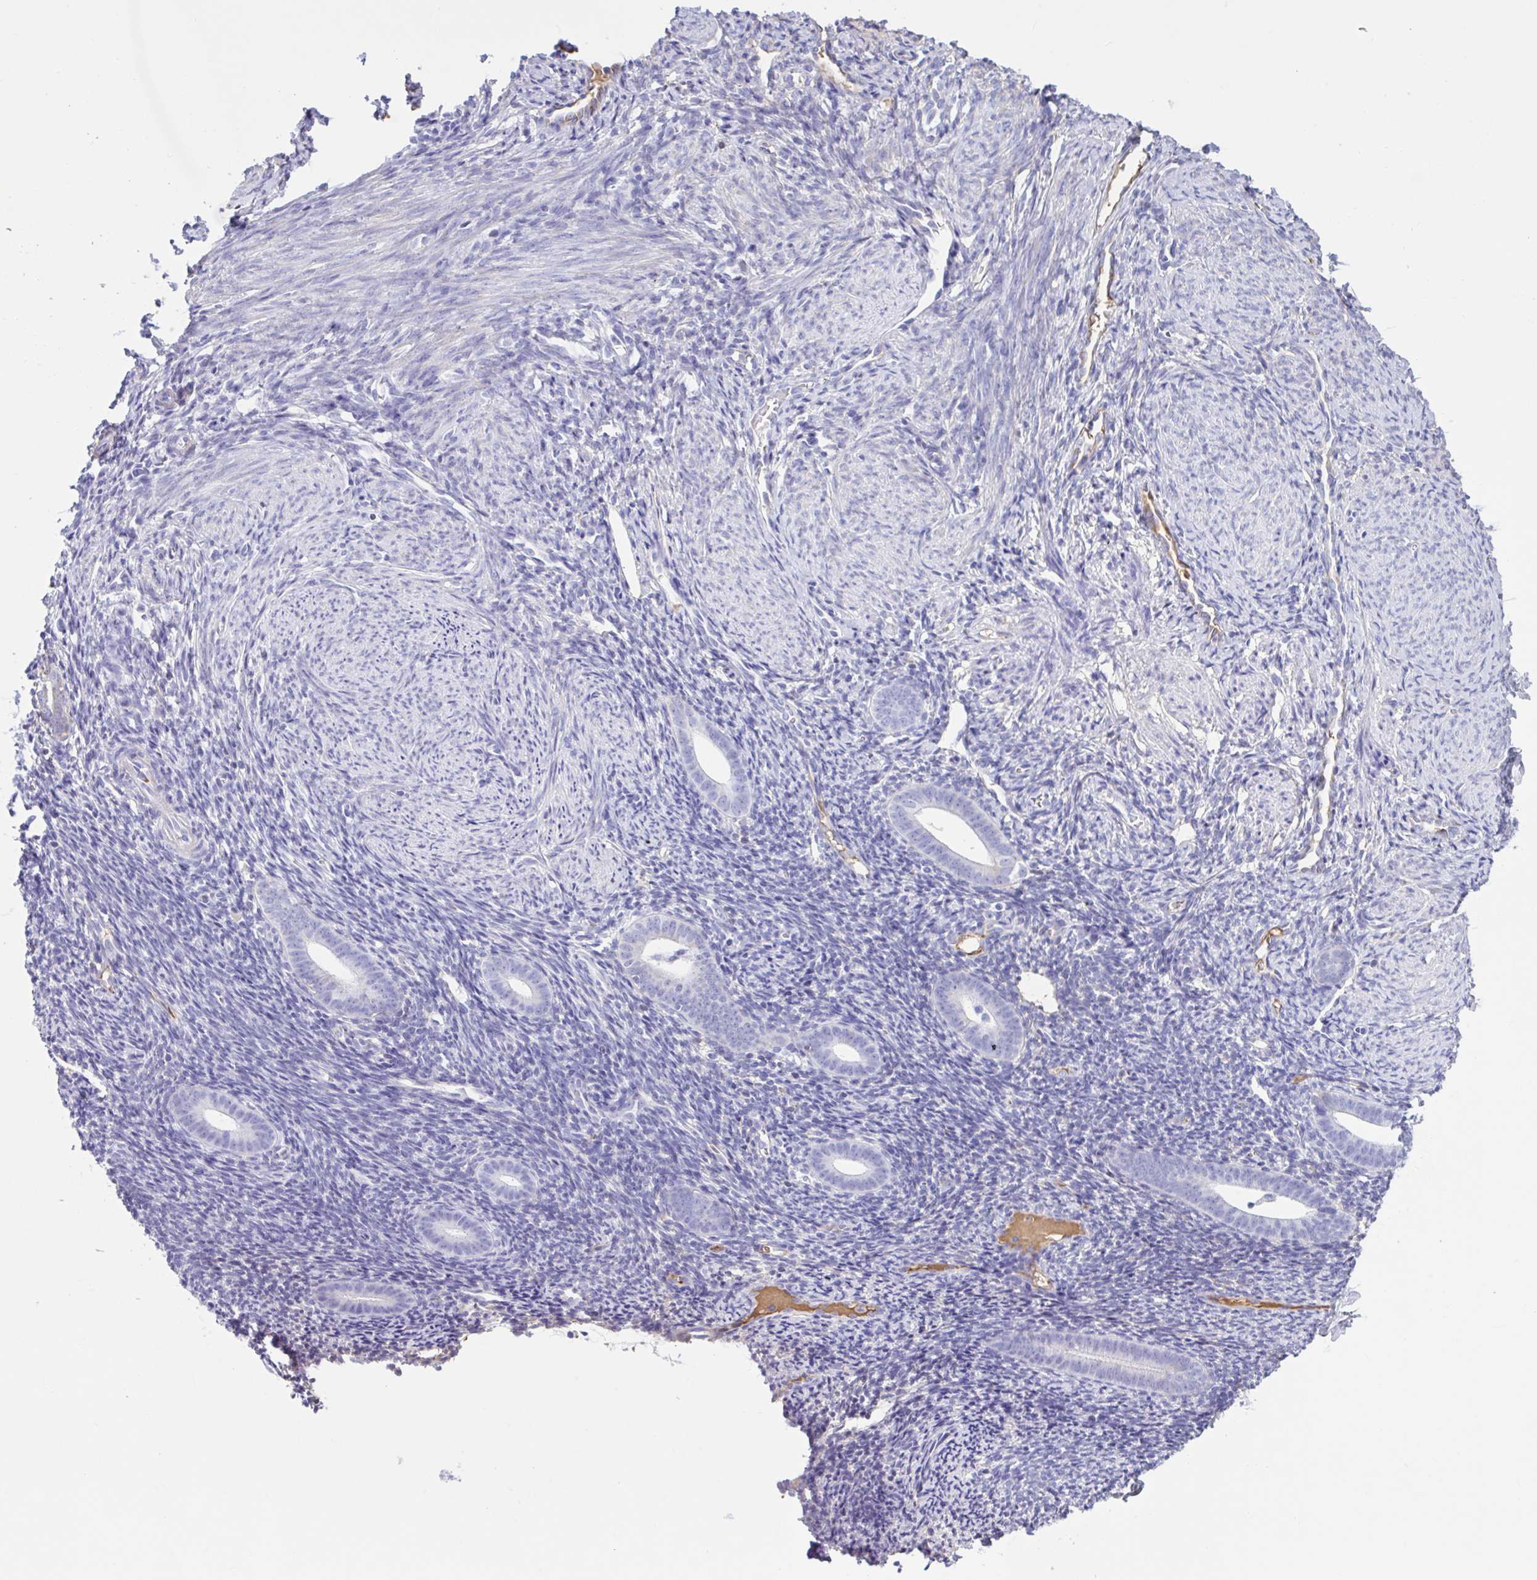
{"staining": {"intensity": "negative", "quantity": "none", "location": "none"}, "tissue": "endometrium", "cell_type": "Cells in endometrial stroma", "image_type": "normal", "snomed": [{"axis": "morphology", "description": "Normal tissue, NOS"}, {"axis": "topography", "description": "Endometrium"}], "caption": "The histopathology image exhibits no staining of cells in endometrial stroma in normal endometrium. (IHC, brightfield microscopy, high magnification).", "gene": "LARGE2", "patient": {"sex": "female", "age": 39}}